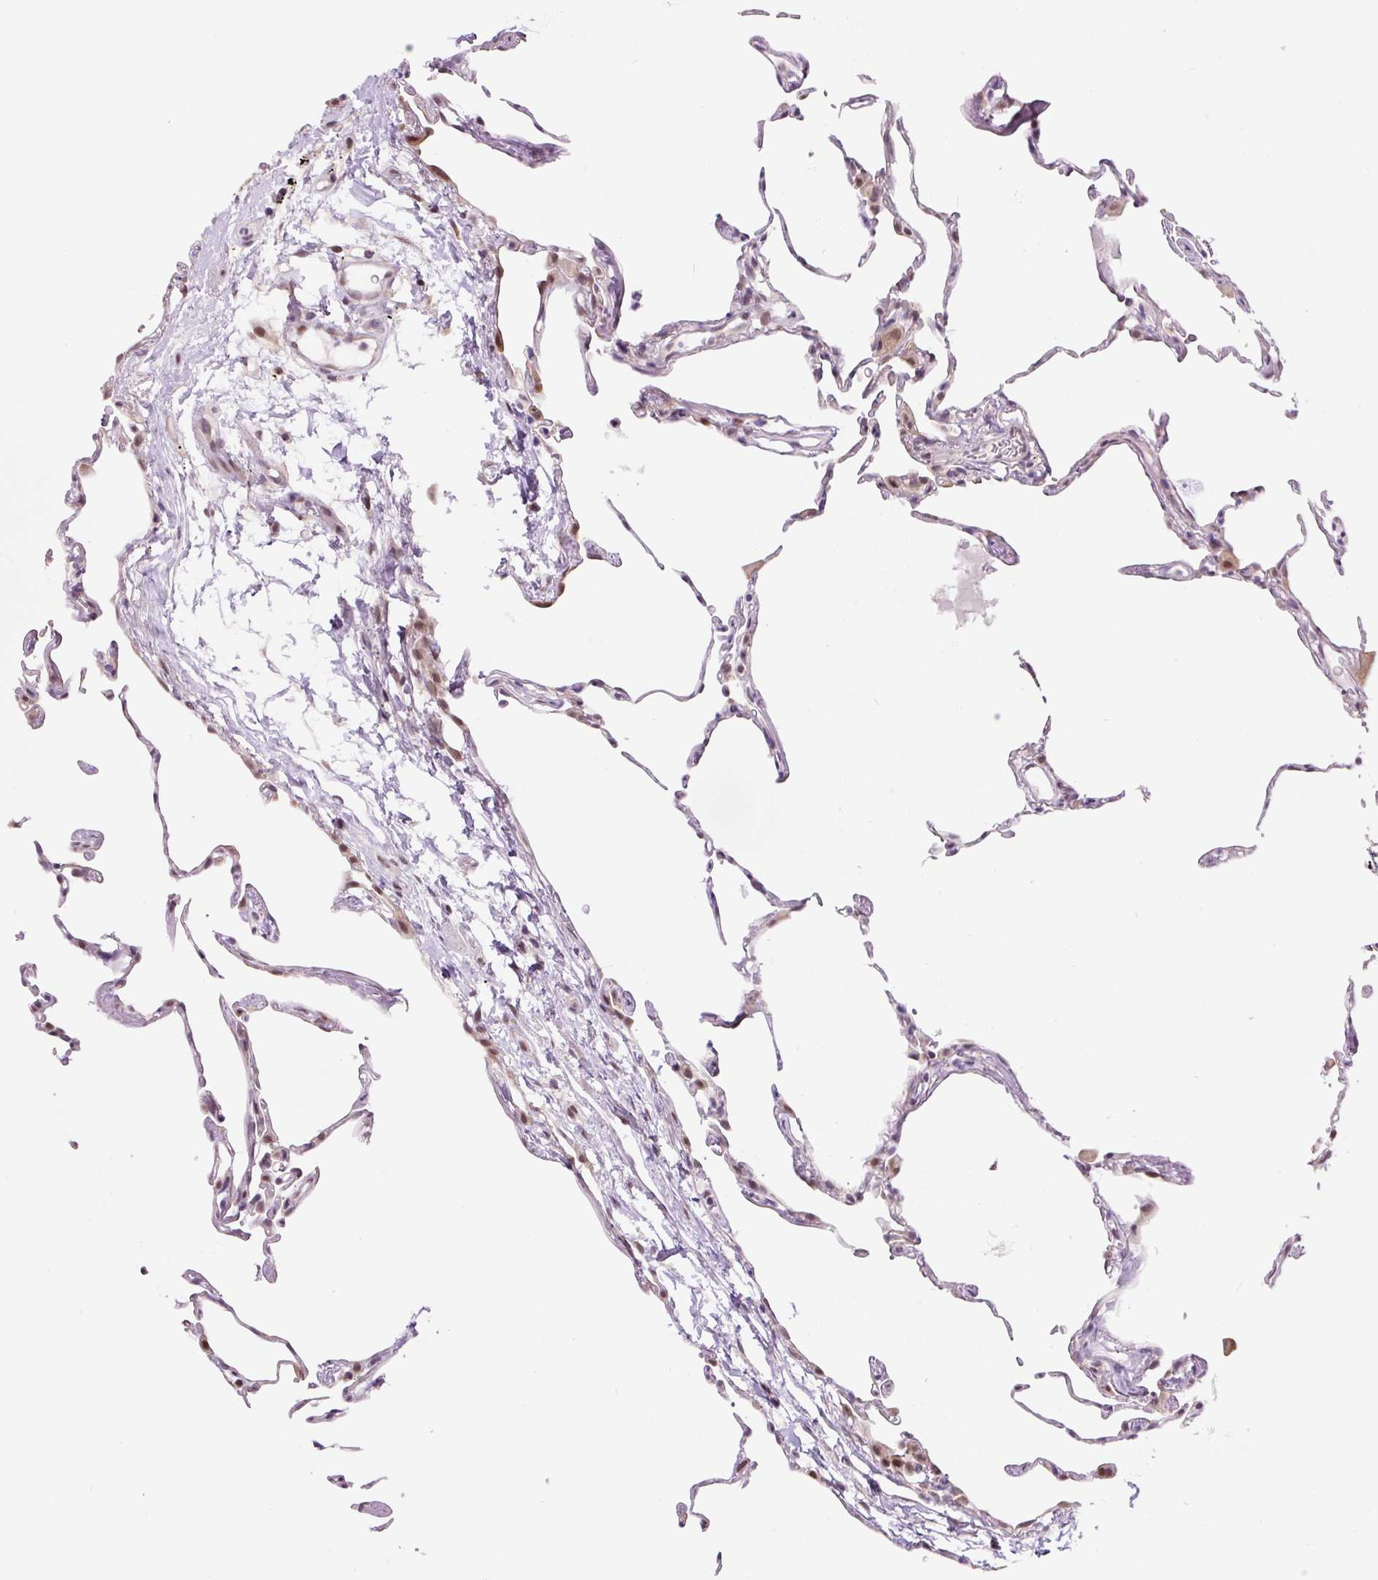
{"staining": {"intensity": "moderate", "quantity": "25%-75%", "location": "nuclear"}, "tissue": "lung", "cell_type": "Alveolar cells", "image_type": "normal", "snomed": [{"axis": "morphology", "description": "Normal tissue, NOS"}, {"axis": "topography", "description": "Lung"}], "caption": "Lung stained with DAB (3,3'-diaminobenzidine) immunohistochemistry demonstrates medium levels of moderate nuclear expression in about 25%-75% of alveolar cells.", "gene": "TAF1A", "patient": {"sex": "female", "age": 57}}